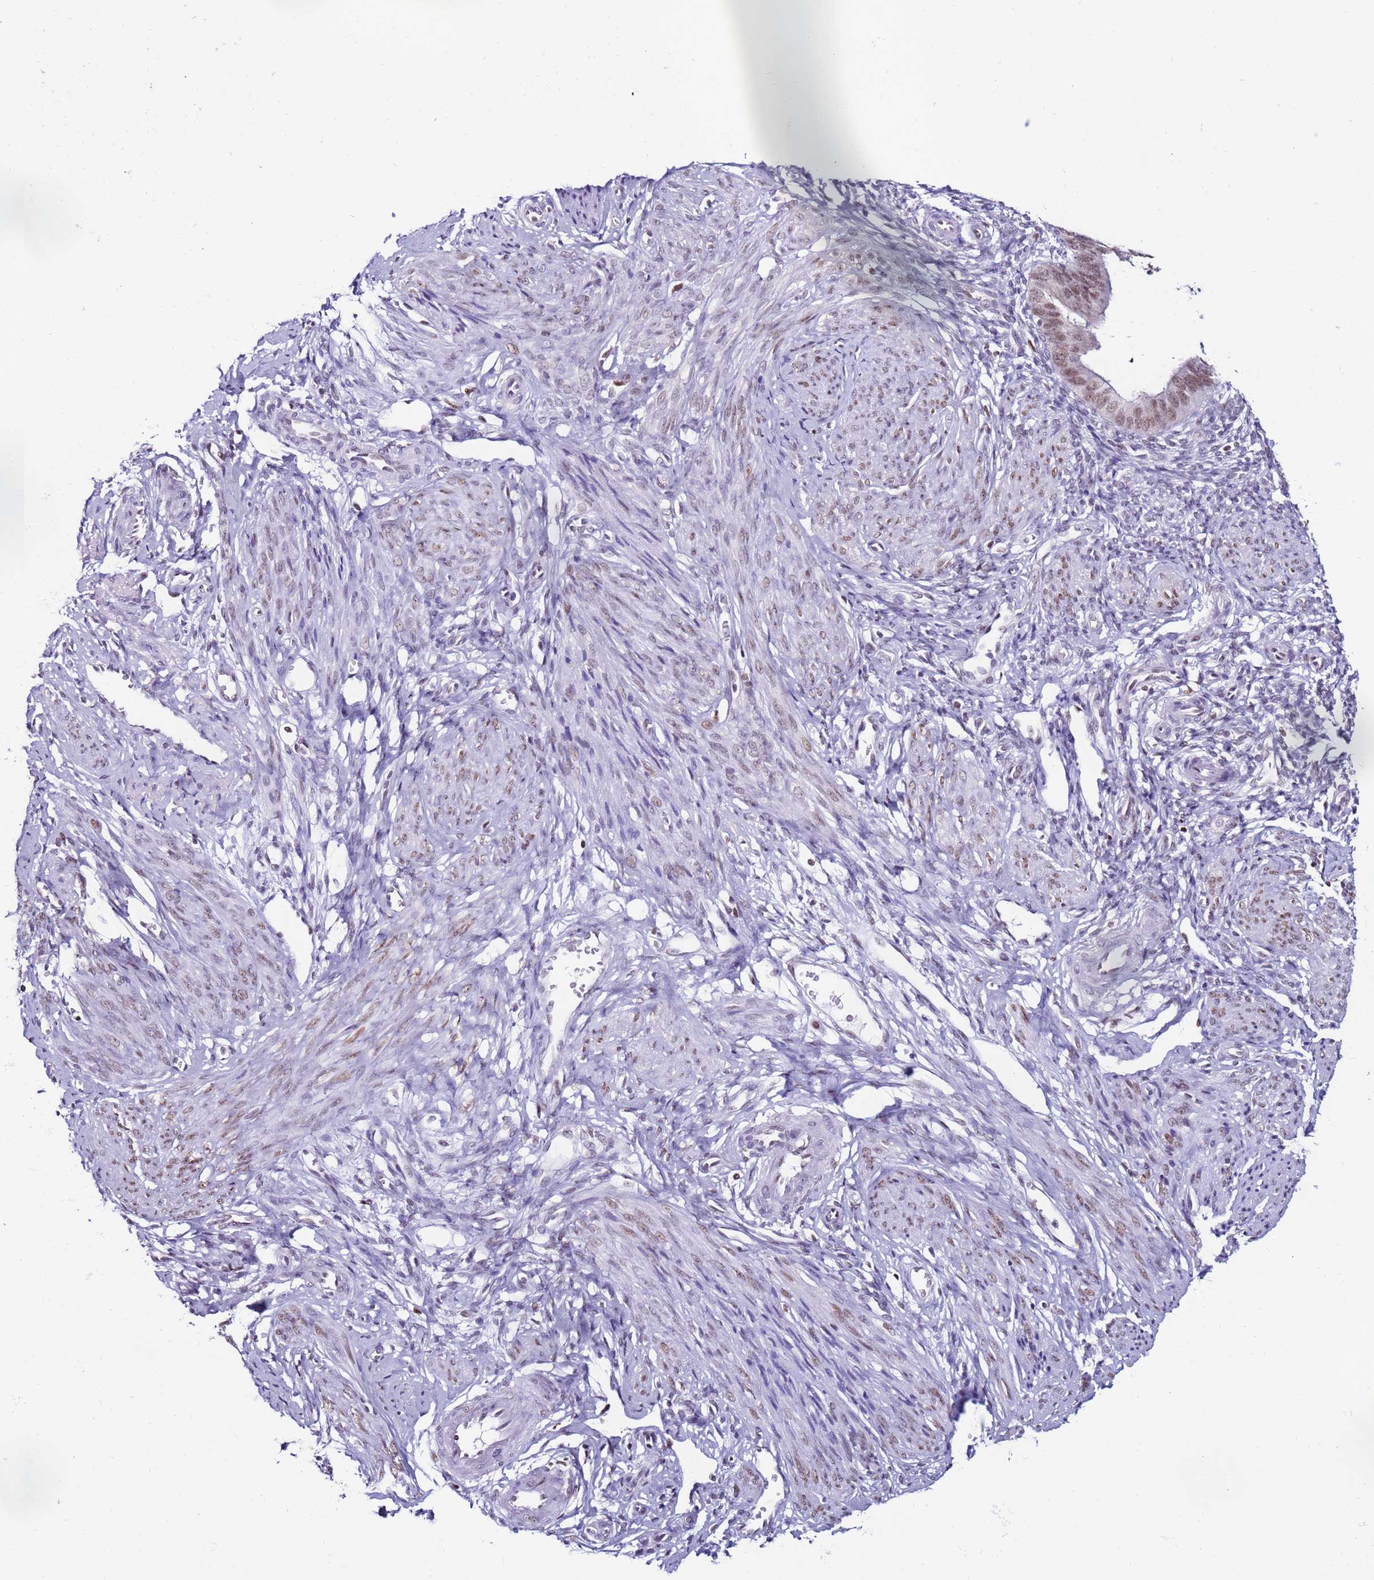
{"staining": {"intensity": "negative", "quantity": "none", "location": "none"}, "tissue": "endometrium", "cell_type": "Cells in endometrial stroma", "image_type": "normal", "snomed": [{"axis": "morphology", "description": "Normal tissue, NOS"}, {"axis": "topography", "description": "Uterus"}, {"axis": "topography", "description": "Endometrium"}], "caption": "Endometrium was stained to show a protein in brown. There is no significant staining in cells in endometrial stroma. (IHC, brightfield microscopy, high magnification).", "gene": "KPNA4", "patient": {"sex": "female", "age": 48}}